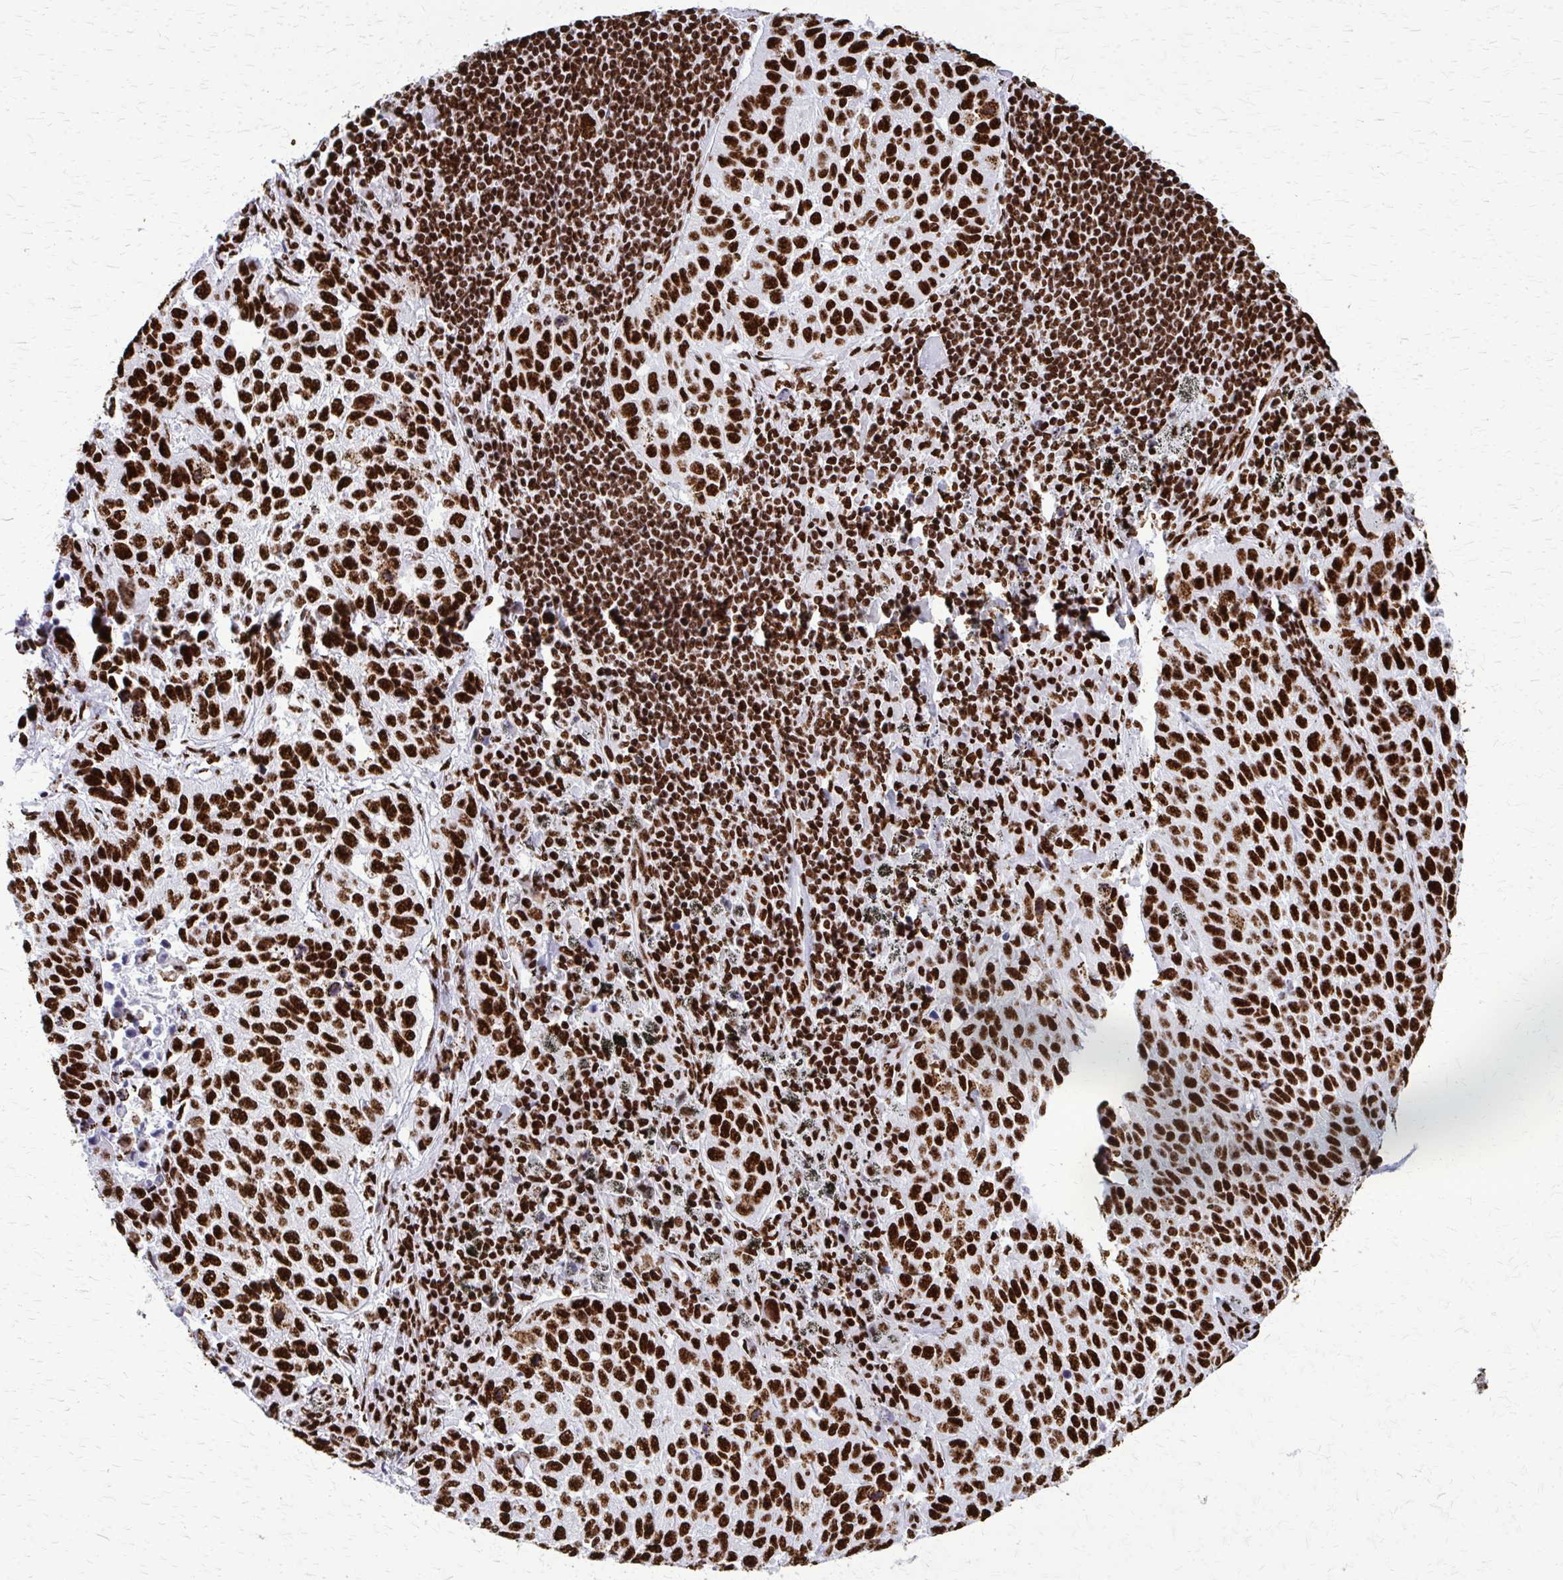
{"staining": {"intensity": "strong", "quantity": ">75%", "location": "nuclear"}, "tissue": "lung cancer", "cell_type": "Tumor cells", "image_type": "cancer", "snomed": [{"axis": "morphology", "description": "Squamous cell carcinoma, NOS"}, {"axis": "topography", "description": "Lung"}], "caption": "Squamous cell carcinoma (lung) tissue exhibits strong nuclear positivity in about >75% of tumor cells, visualized by immunohistochemistry. The staining is performed using DAB (3,3'-diaminobenzidine) brown chromogen to label protein expression. The nuclei are counter-stained blue using hematoxylin.", "gene": "SFPQ", "patient": {"sex": "male", "age": 62}}